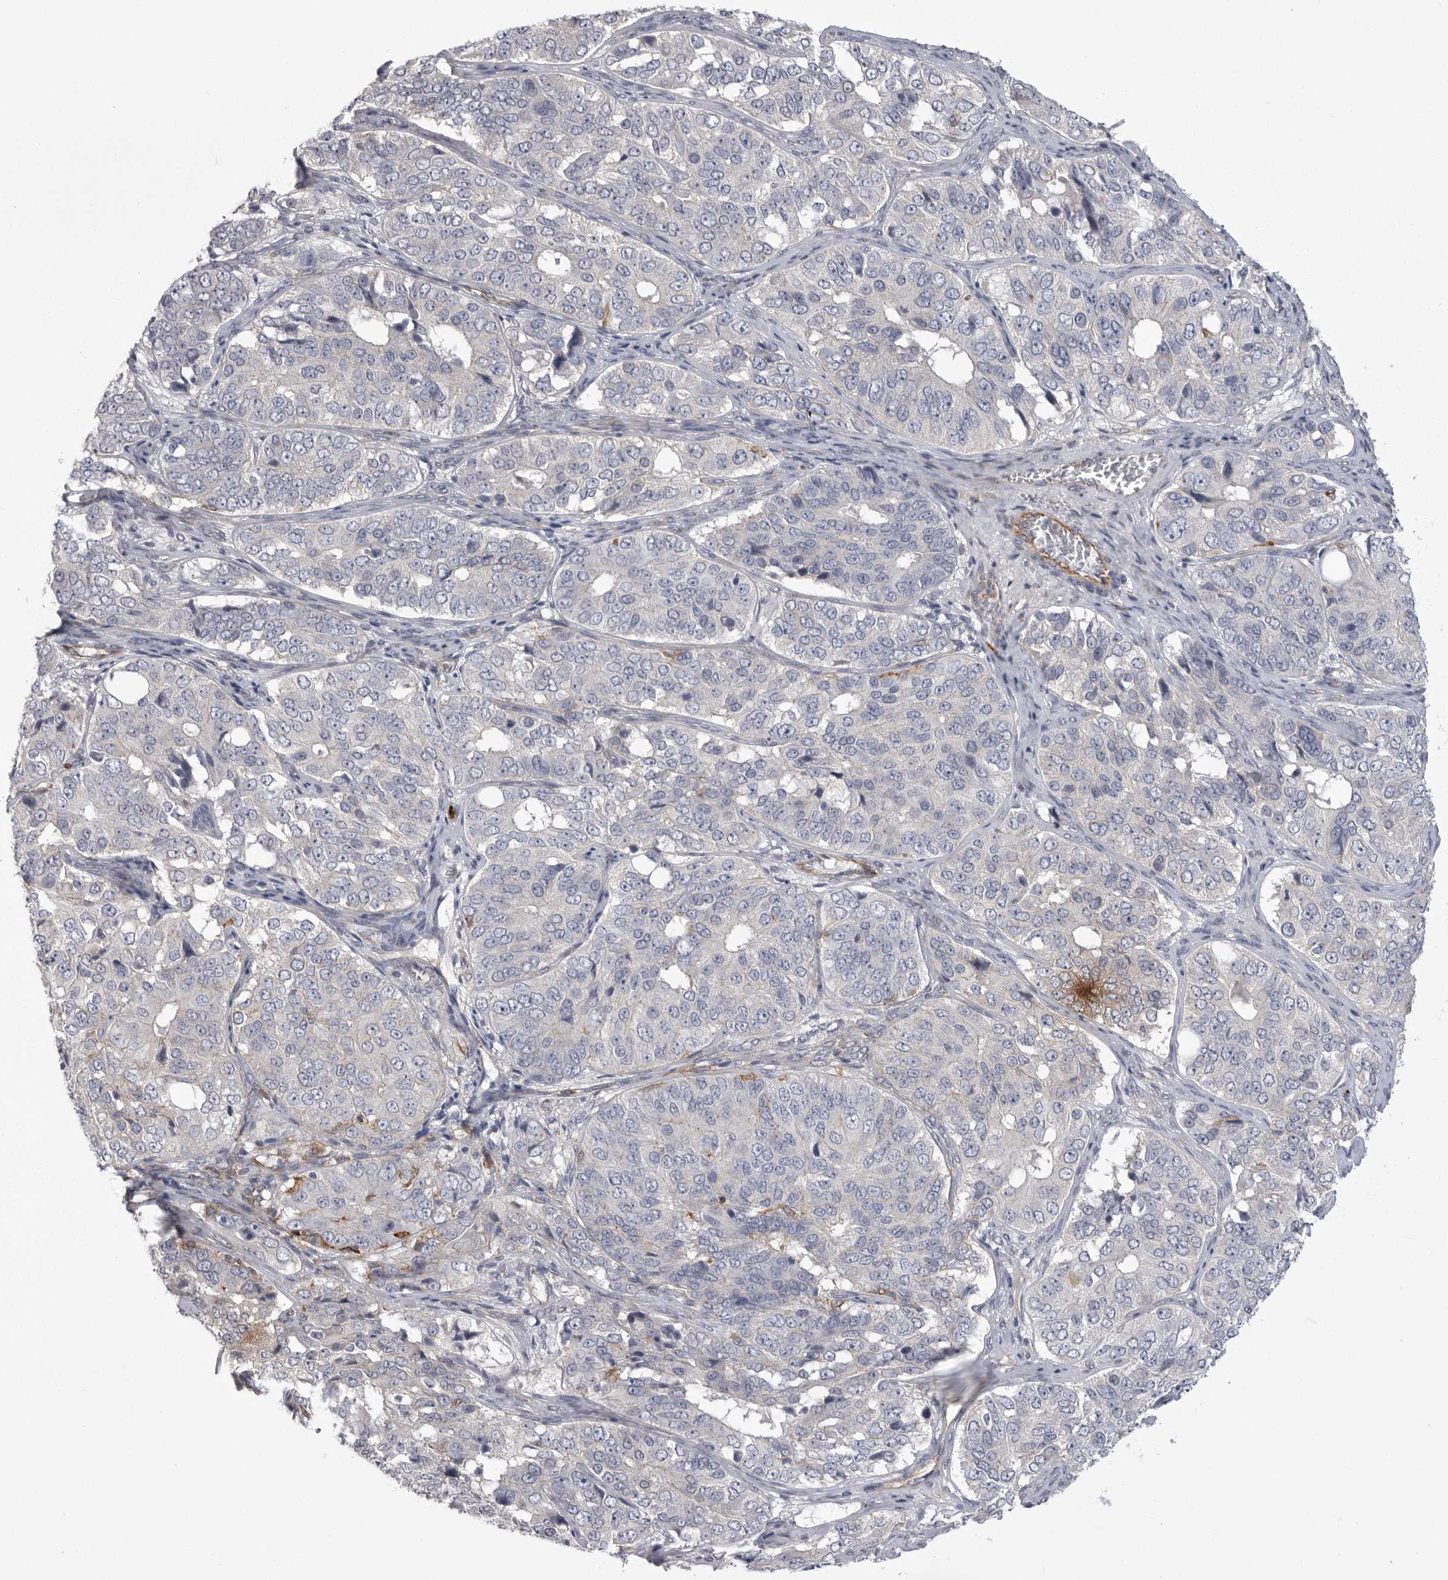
{"staining": {"intensity": "negative", "quantity": "none", "location": "none"}, "tissue": "ovarian cancer", "cell_type": "Tumor cells", "image_type": "cancer", "snomed": [{"axis": "morphology", "description": "Carcinoma, endometroid"}, {"axis": "topography", "description": "Ovary"}], "caption": "IHC photomicrograph of neoplastic tissue: human ovarian cancer stained with DAB reveals no significant protein positivity in tumor cells.", "gene": "SIGLEC10", "patient": {"sex": "female", "age": 51}}